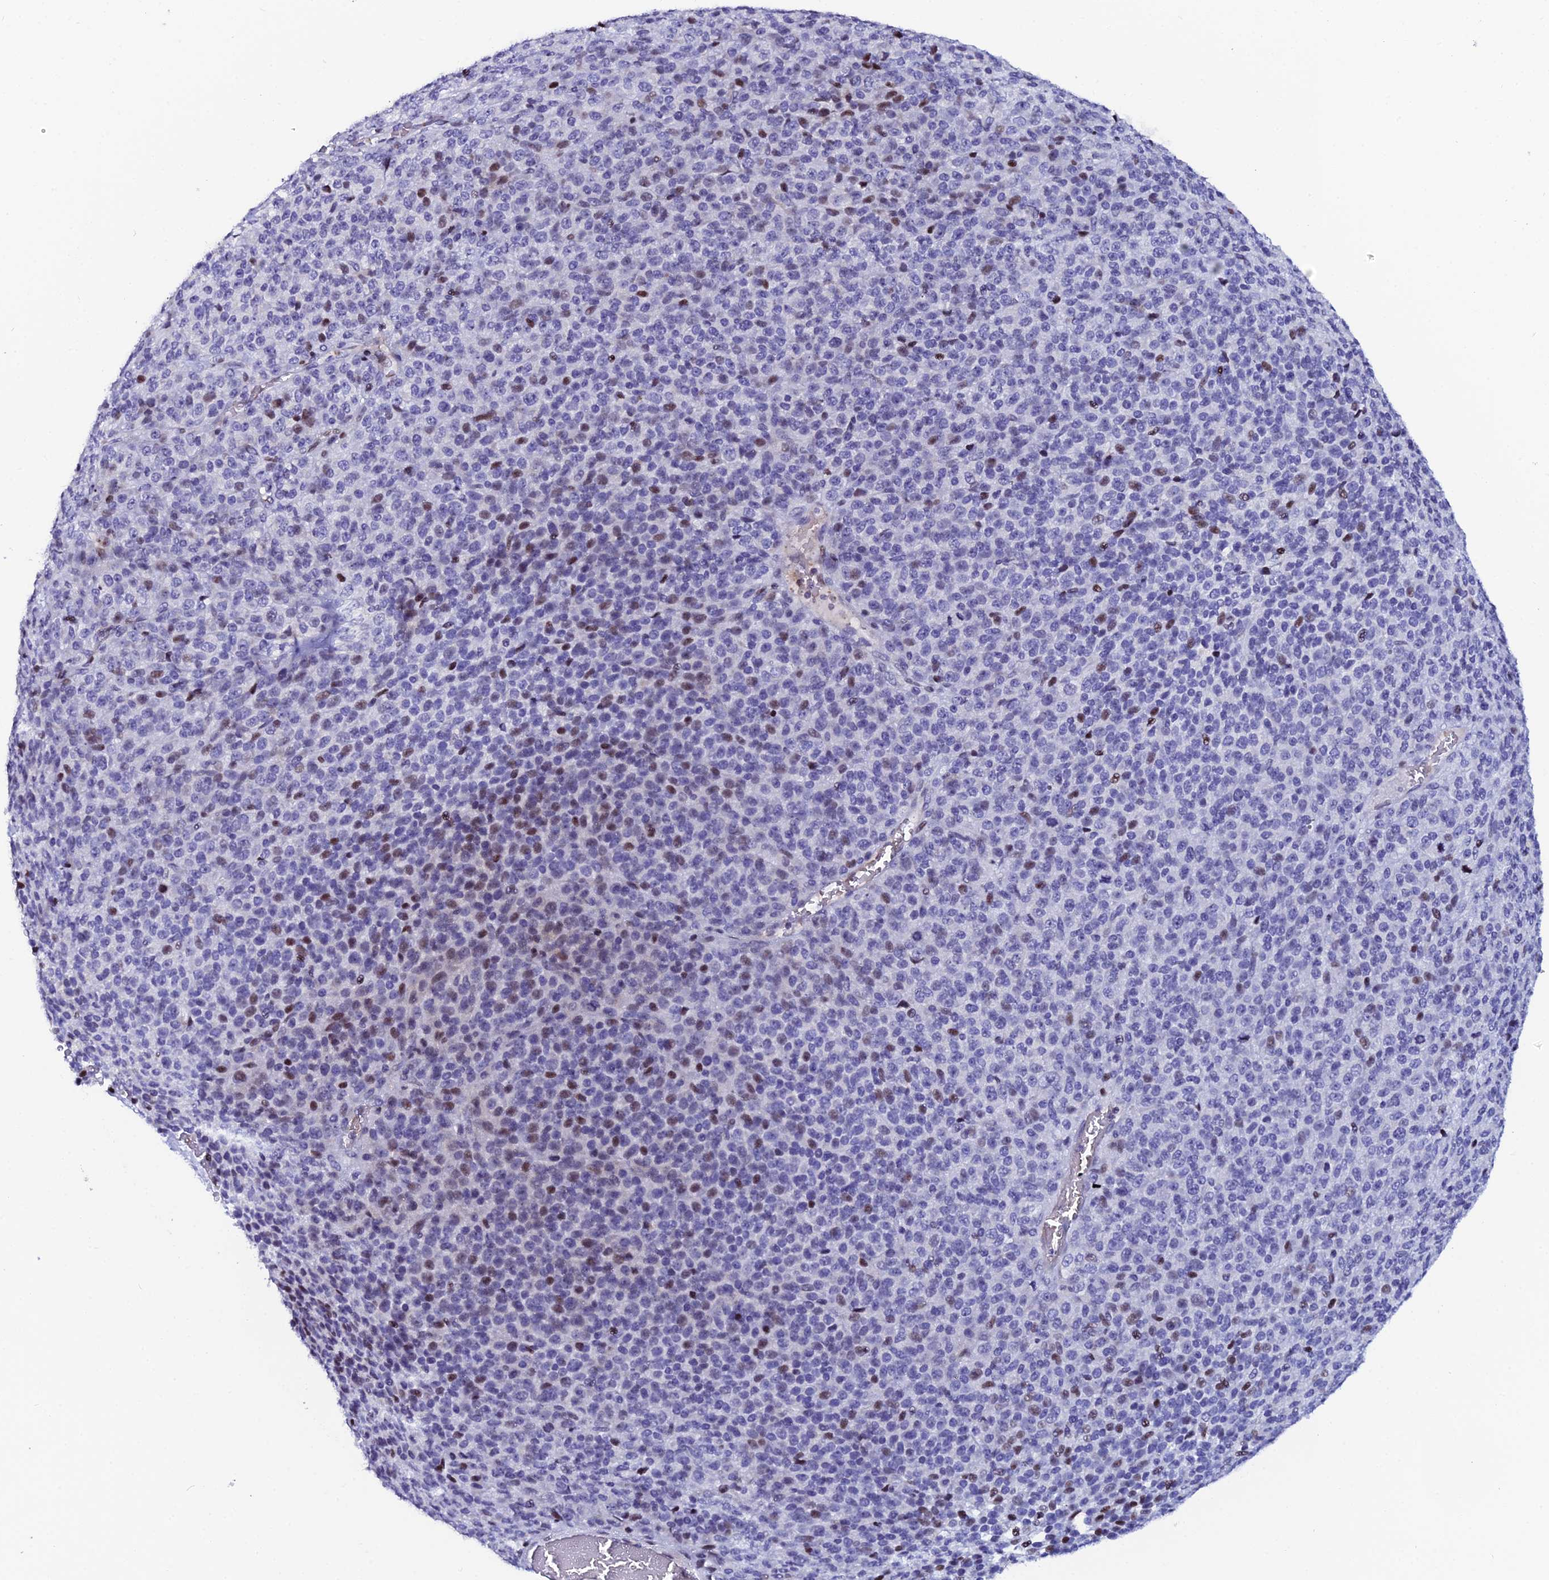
{"staining": {"intensity": "moderate", "quantity": "25%-75%", "location": "nuclear"}, "tissue": "melanoma", "cell_type": "Tumor cells", "image_type": "cancer", "snomed": [{"axis": "morphology", "description": "Malignant melanoma, Metastatic site"}, {"axis": "topography", "description": "Brain"}], "caption": "Protein staining of melanoma tissue reveals moderate nuclear staining in about 25%-75% of tumor cells.", "gene": "MYNN", "patient": {"sex": "female", "age": 56}}